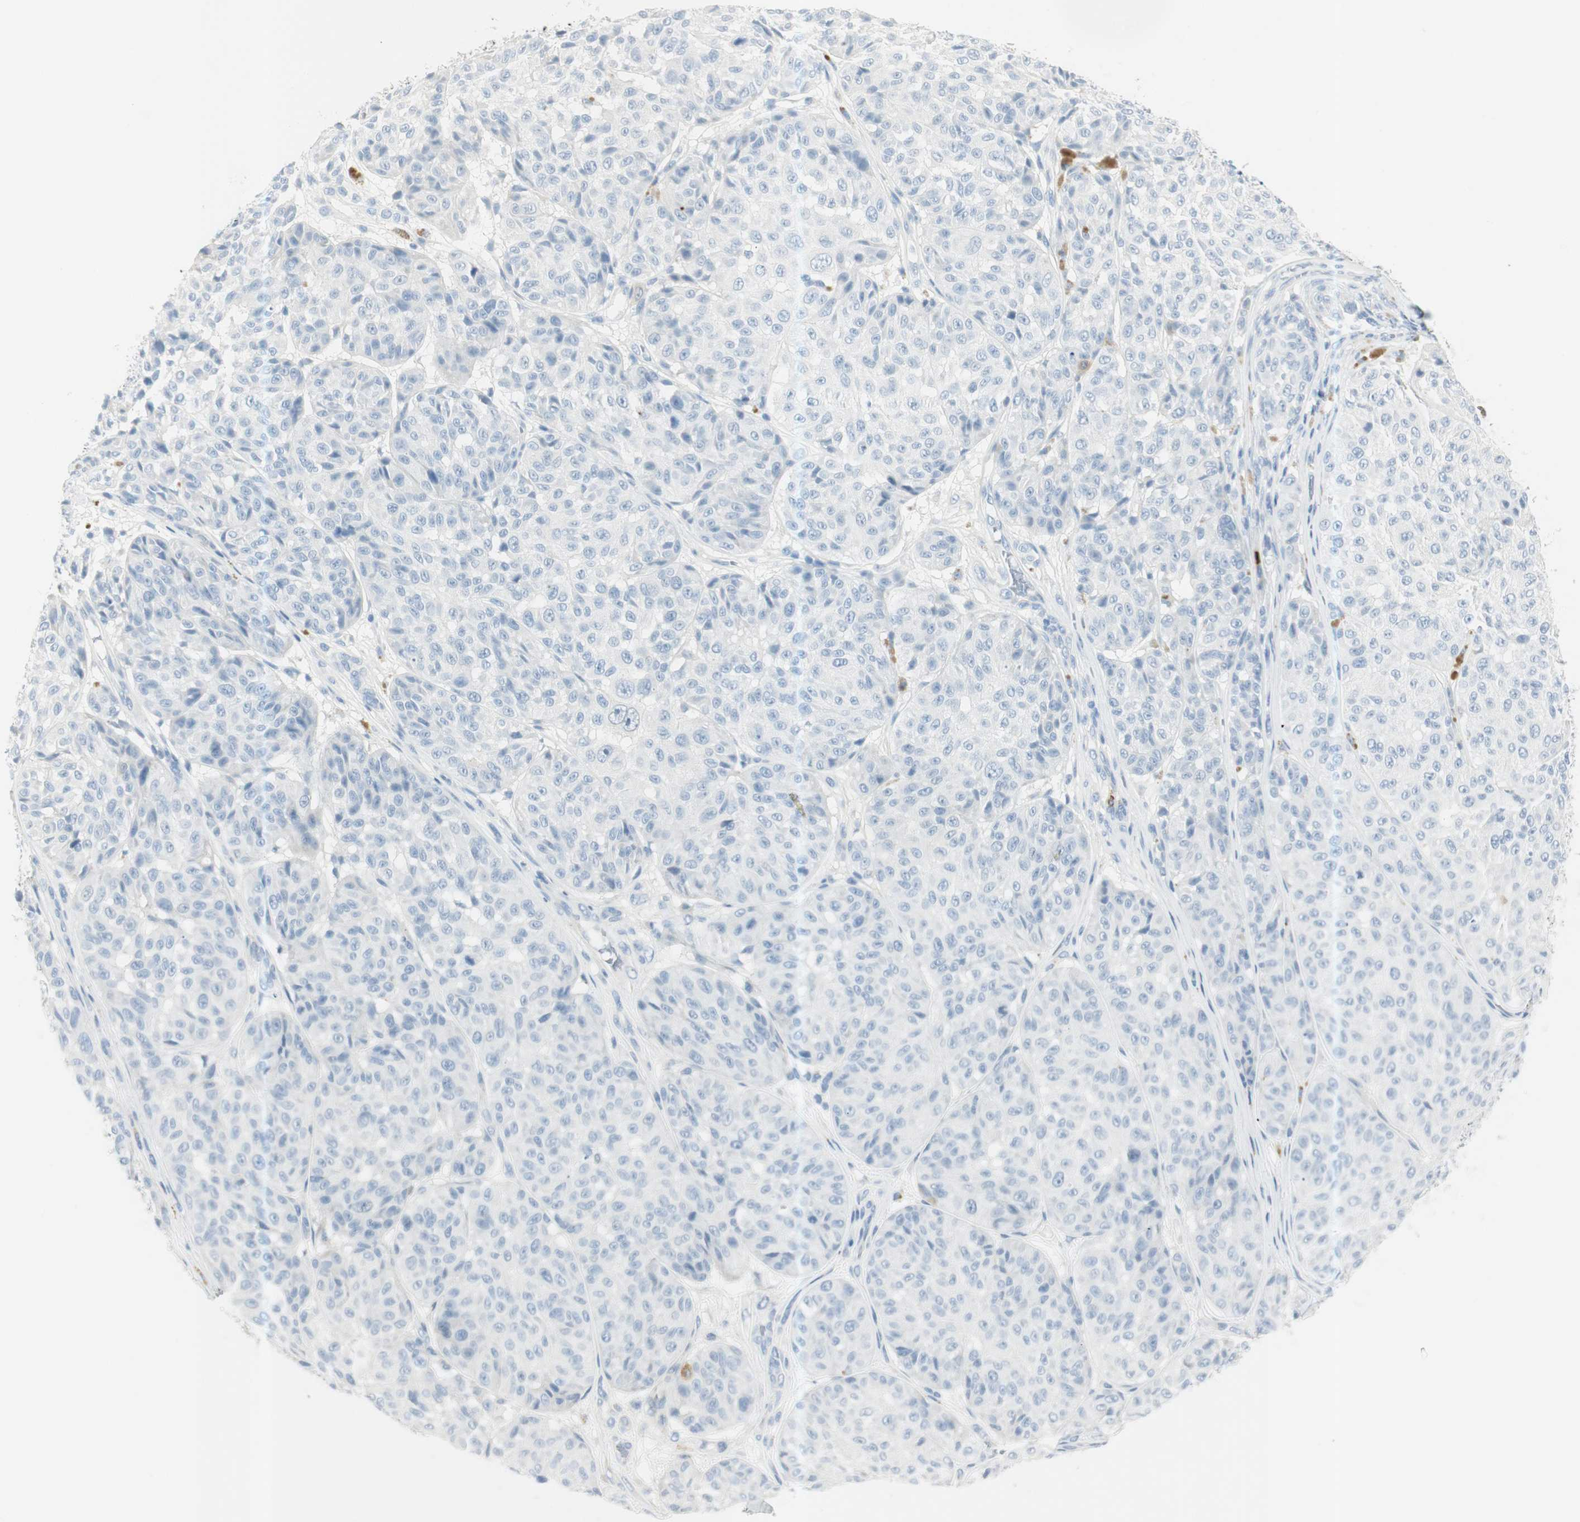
{"staining": {"intensity": "negative", "quantity": "none", "location": "none"}, "tissue": "melanoma", "cell_type": "Tumor cells", "image_type": "cancer", "snomed": [{"axis": "morphology", "description": "Malignant melanoma, NOS"}, {"axis": "topography", "description": "Skin"}], "caption": "High power microscopy image of an immunohistochemistry histopathology image of melanoma, revealing no significant positivity in tumor cells.", "gene": "PRTN3", "patient": {"sex": "female", "age": 46}}